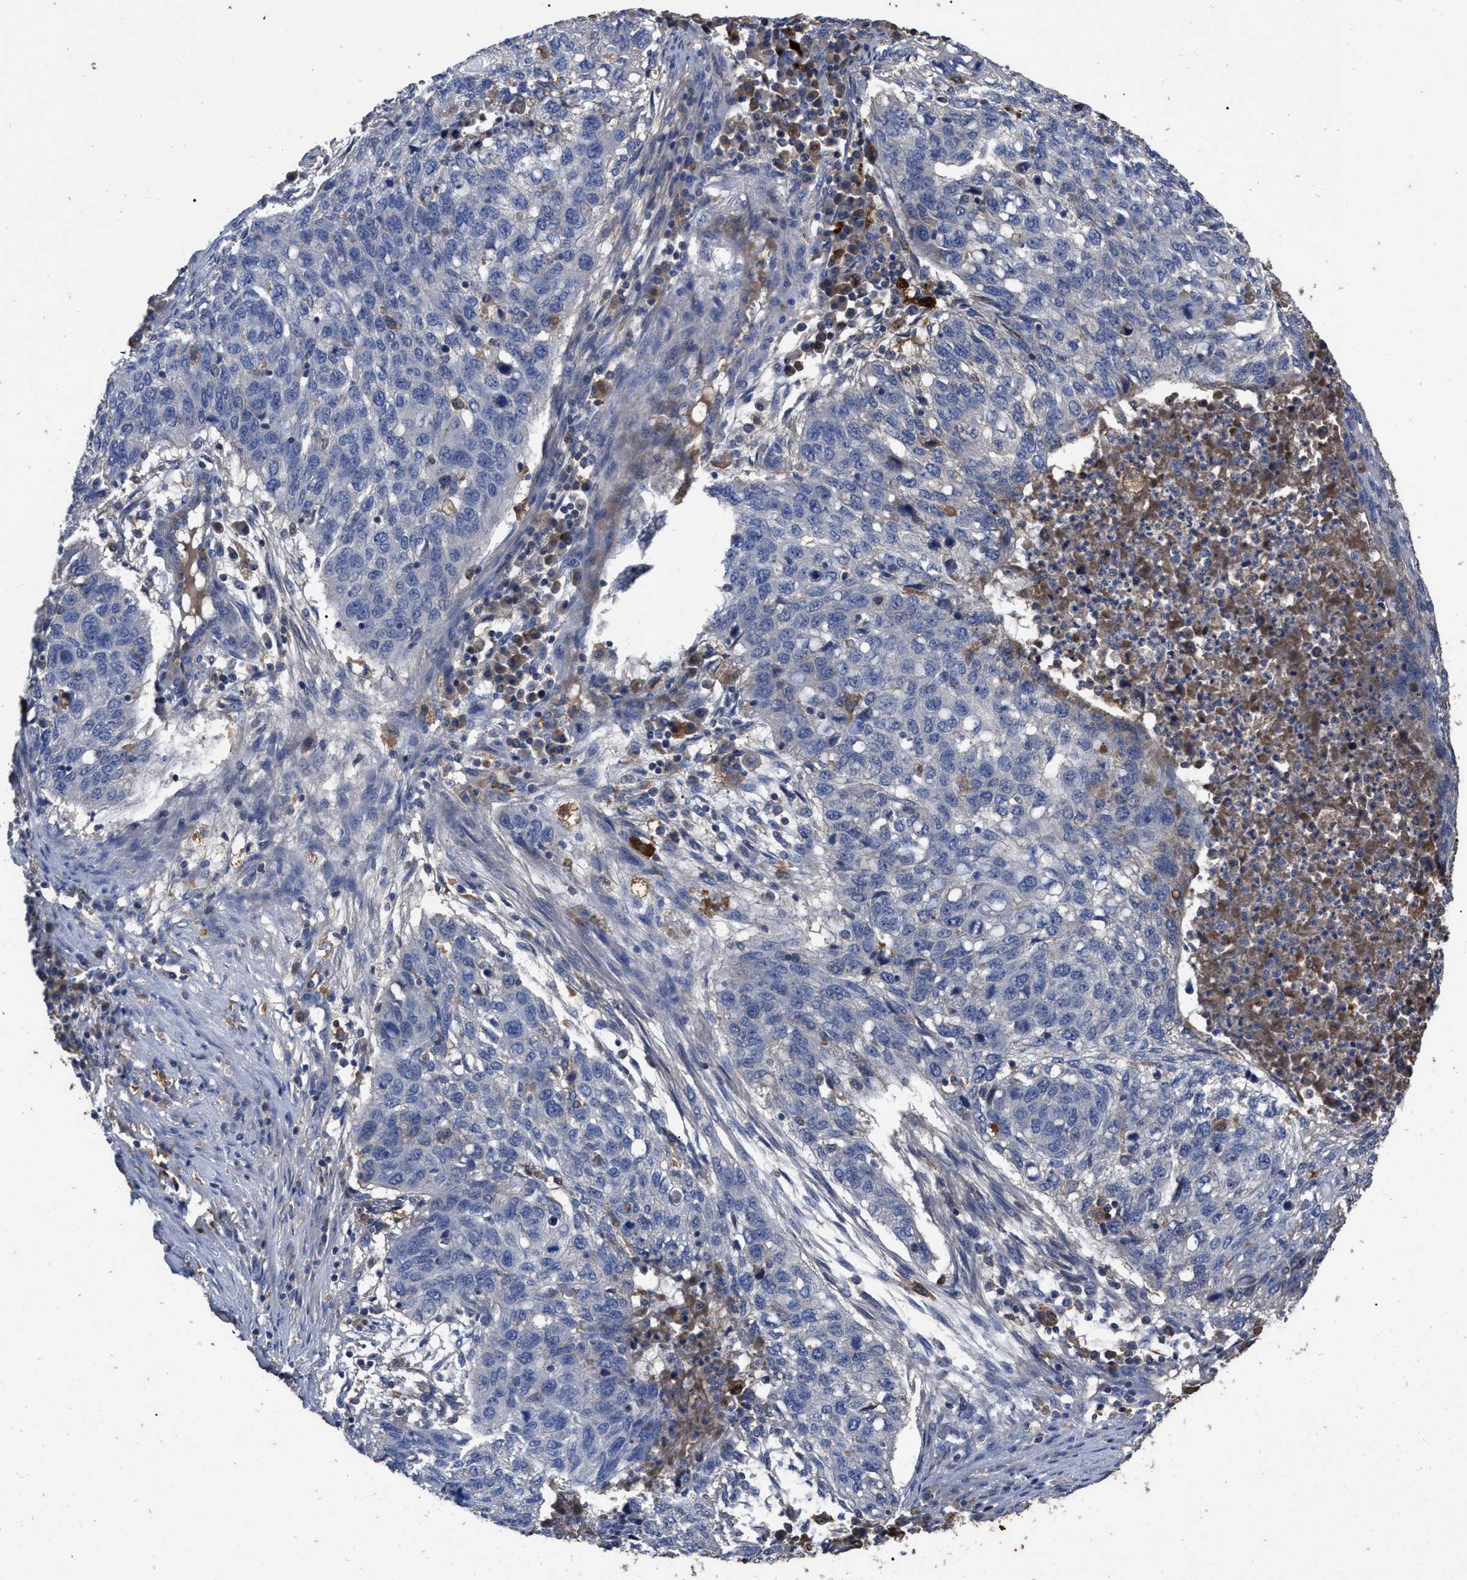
{"staining": {"intensity": "negative", "quantity": "none", "location": "none"}, "tissue": "lung cancer", "cell_type": "Tumor cells", "image_type": "cancer", "snomed": [{"axis": "morphology", "description": "Squamous cell carcinoma, NOS"}, {"axis": "topography", "description": "Lung"}], "caption": "High magnification brightfield microscopy of lung squamous cell carcinoma stained with DAB (brown) and counterstained with hematoxylin (blue): tumor cells show no significant positivity.", "gene": "GPR179", "patient": {"sex": "female", "age": 63}}